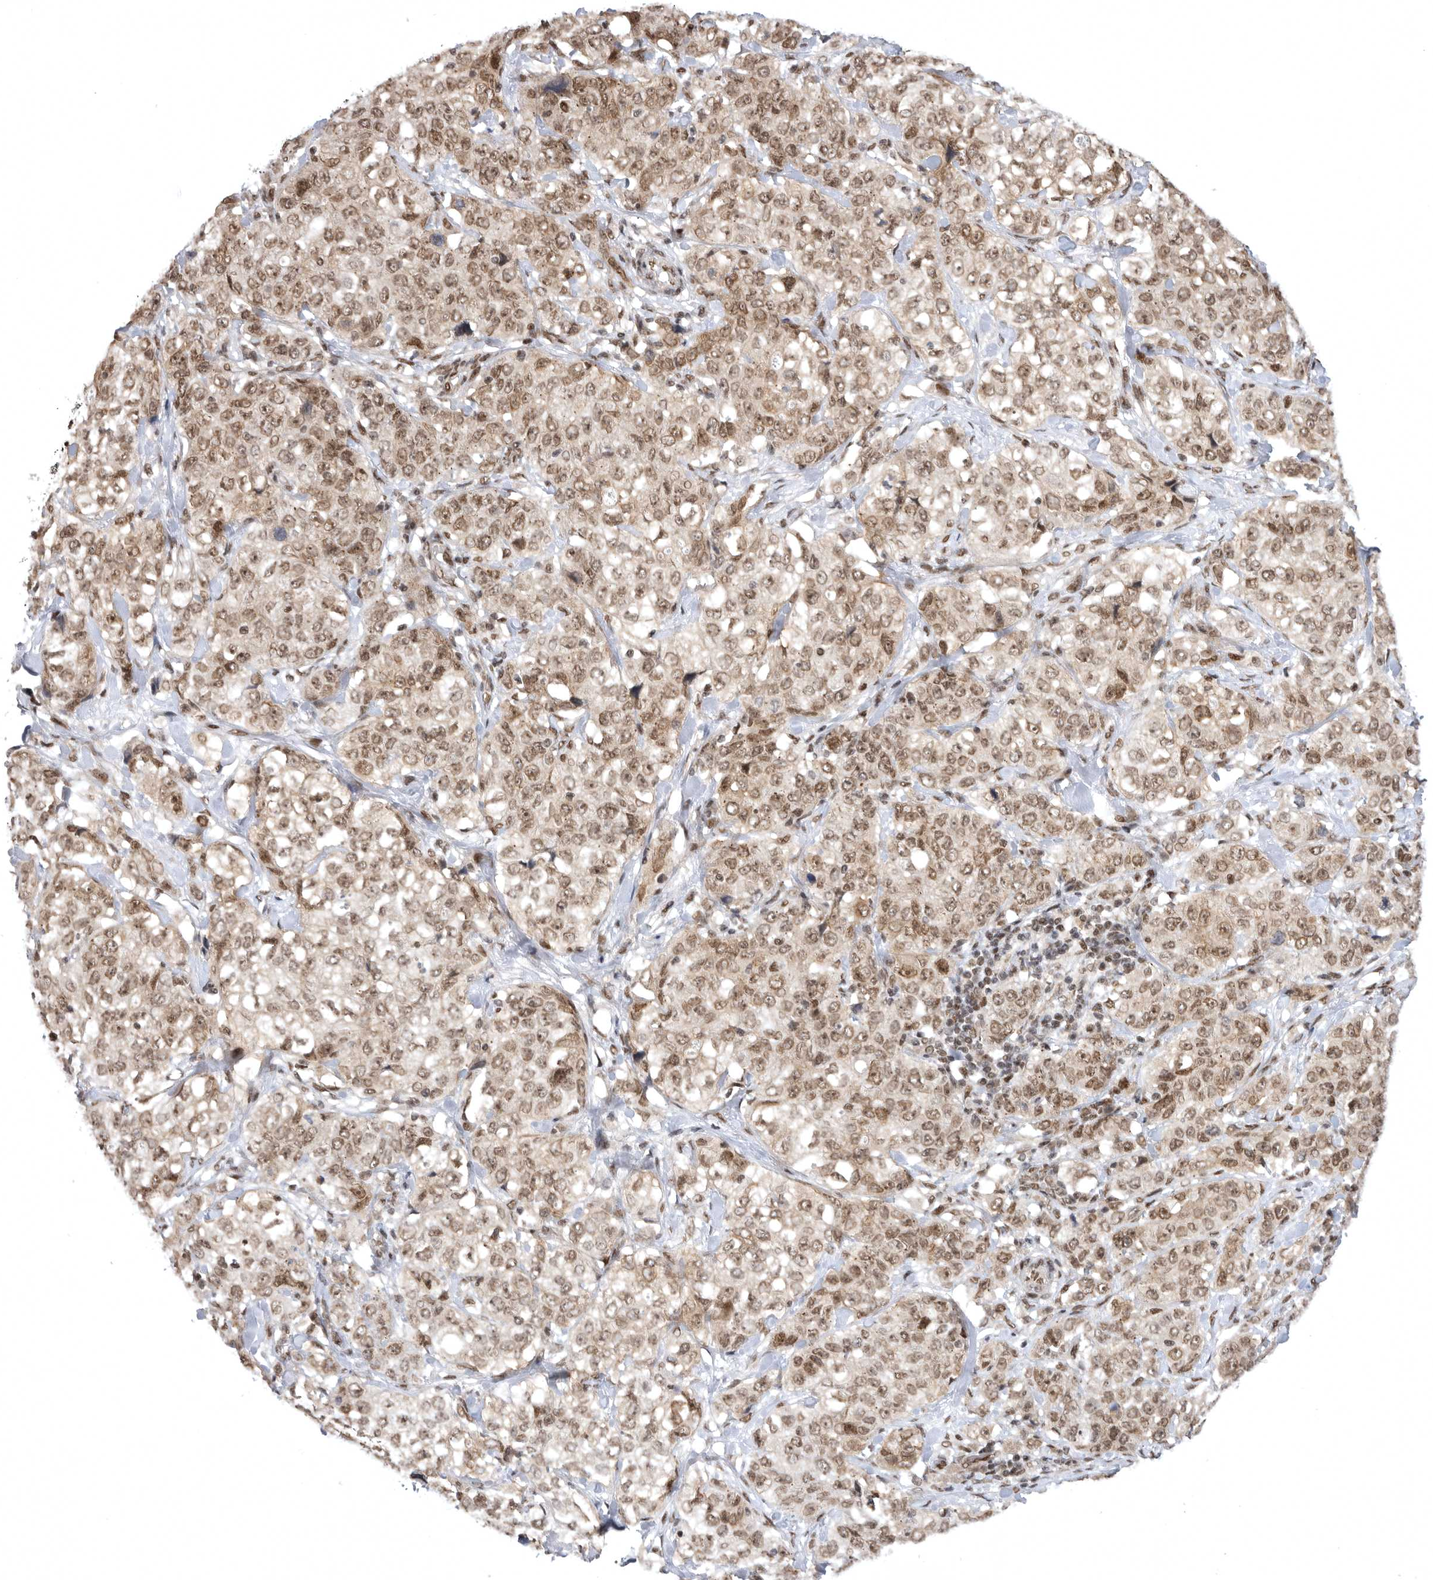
{"staining": {"intensity": "moderate", "quantity": ">75%", "location": "cytoplasmic/membranous,nuclear"}, "tissue": "stomach cancer", "cell_type": "Tumor cells", "image_type": "cancer", "snomed": [{"axis": "morphology", "description": "Adenocarcinoma, NOS"}, {"axis": "topography", "description": "Stomach"}], "caption": "About >75% of tumor cells in adenocarcinoma (stomach) display moderate cytoplasmic/membranous and nuclear protein expression as visualized by brown immunohistochemical staining.", "gene": "ZNF830", "patient": {"sex": "male", "age": 48}}